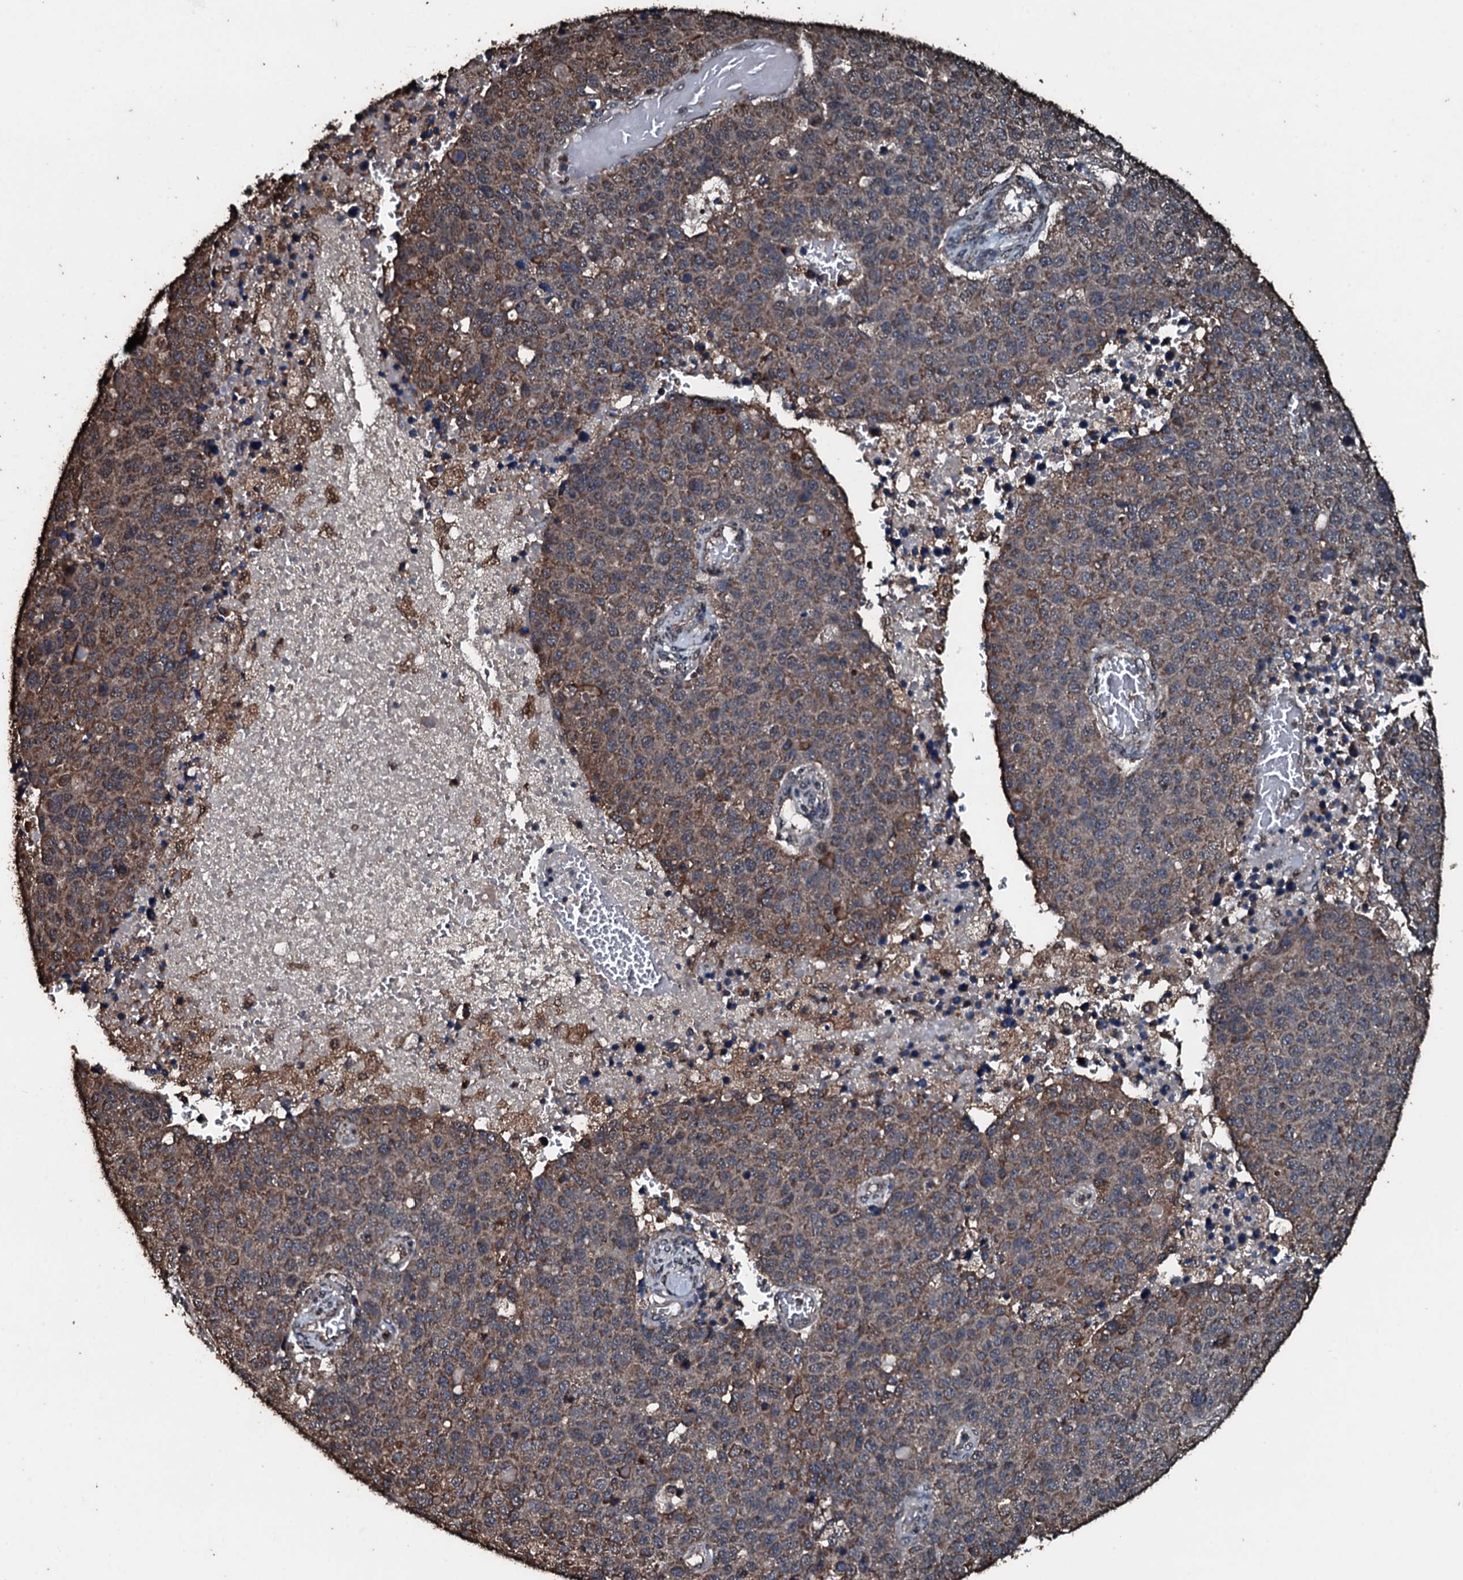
{"staining": {"intensity": "weak", "quantity": "25%-75%", "location": "cytoplasmic/membranous"}, "tissue": "pancreatic cancer", "cell_type": "Tumor cells", "image_type": "cancer", "snomed": [{"axis": "morphology", "description": "Adenocarcinoma, NOS"}, {"axis": "topography", "description": "Pancreas"}], "caption": "High-power microscopy captured an IHC image of pancreatic cancer (adenocarcinoma), revealing weak cytoplasmic/membranous positivity in approximately 25%-75% of tumor cells.", "gene": "FAAP24", "patient": {"sex": "female", "age": 61}}